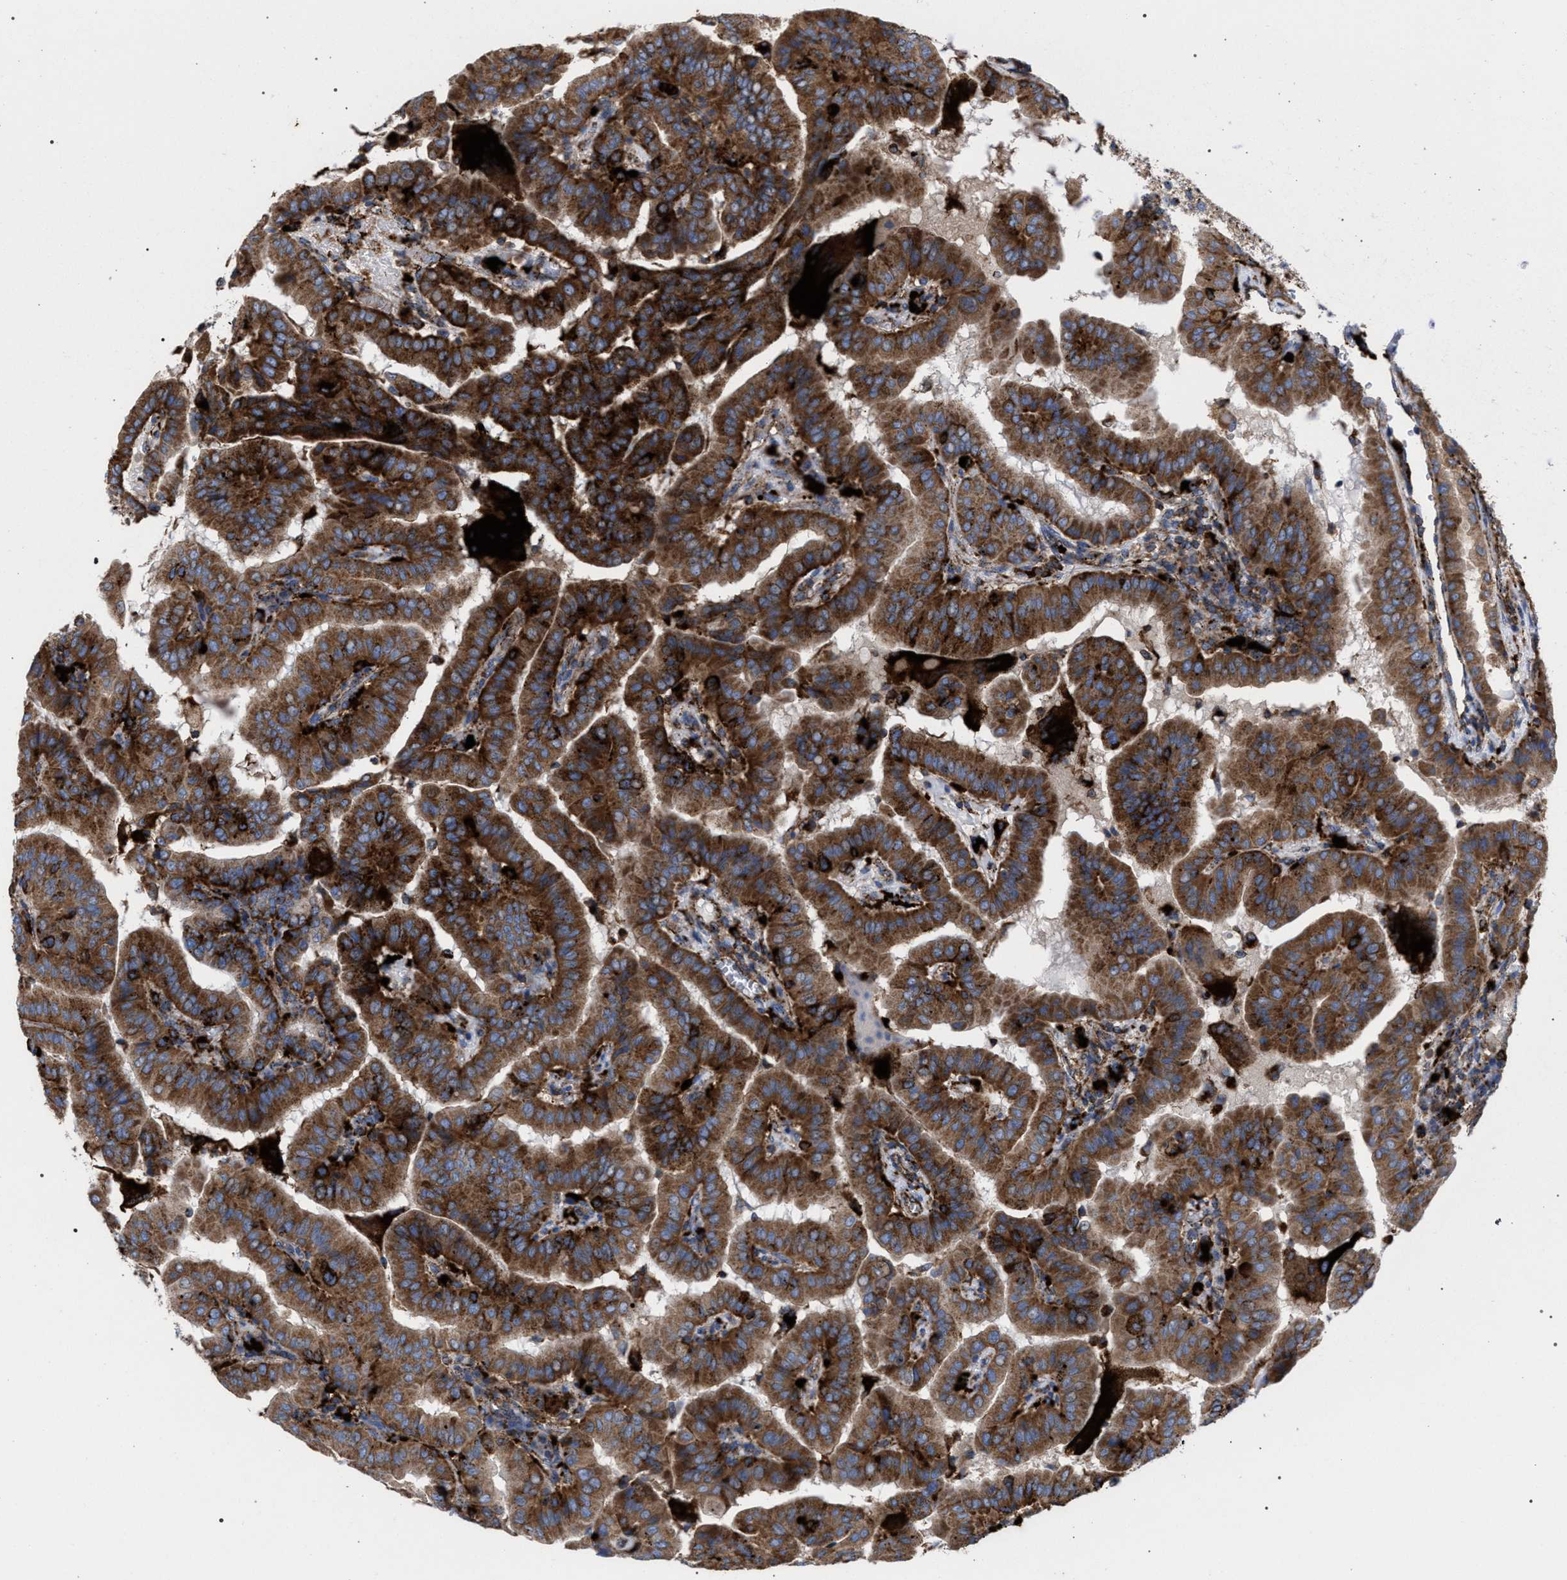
{"staining": {"intensity": "strong", "quantity": ">75%", "location": "cytoplasmic/membranous"}, "tissue": "thyroid cancer", "cell_type": "Tumor cells", "image_type": "cancer", "snomed": [{"axis": "morphology", "description": "Papillary adenocarcinoma, NOS"}, {"axis": "topography", "description": "Thyroid gland"}], "caption": "Immunohistochemical staining of human thyroid cancer (papillary adenocarcinoma) demonstrates high levels of strong cytoplasmic/membranous staining in about >75% of tumor cells.", "gene": "PPT1", "patient": {"sex": "male", "age": 33}}